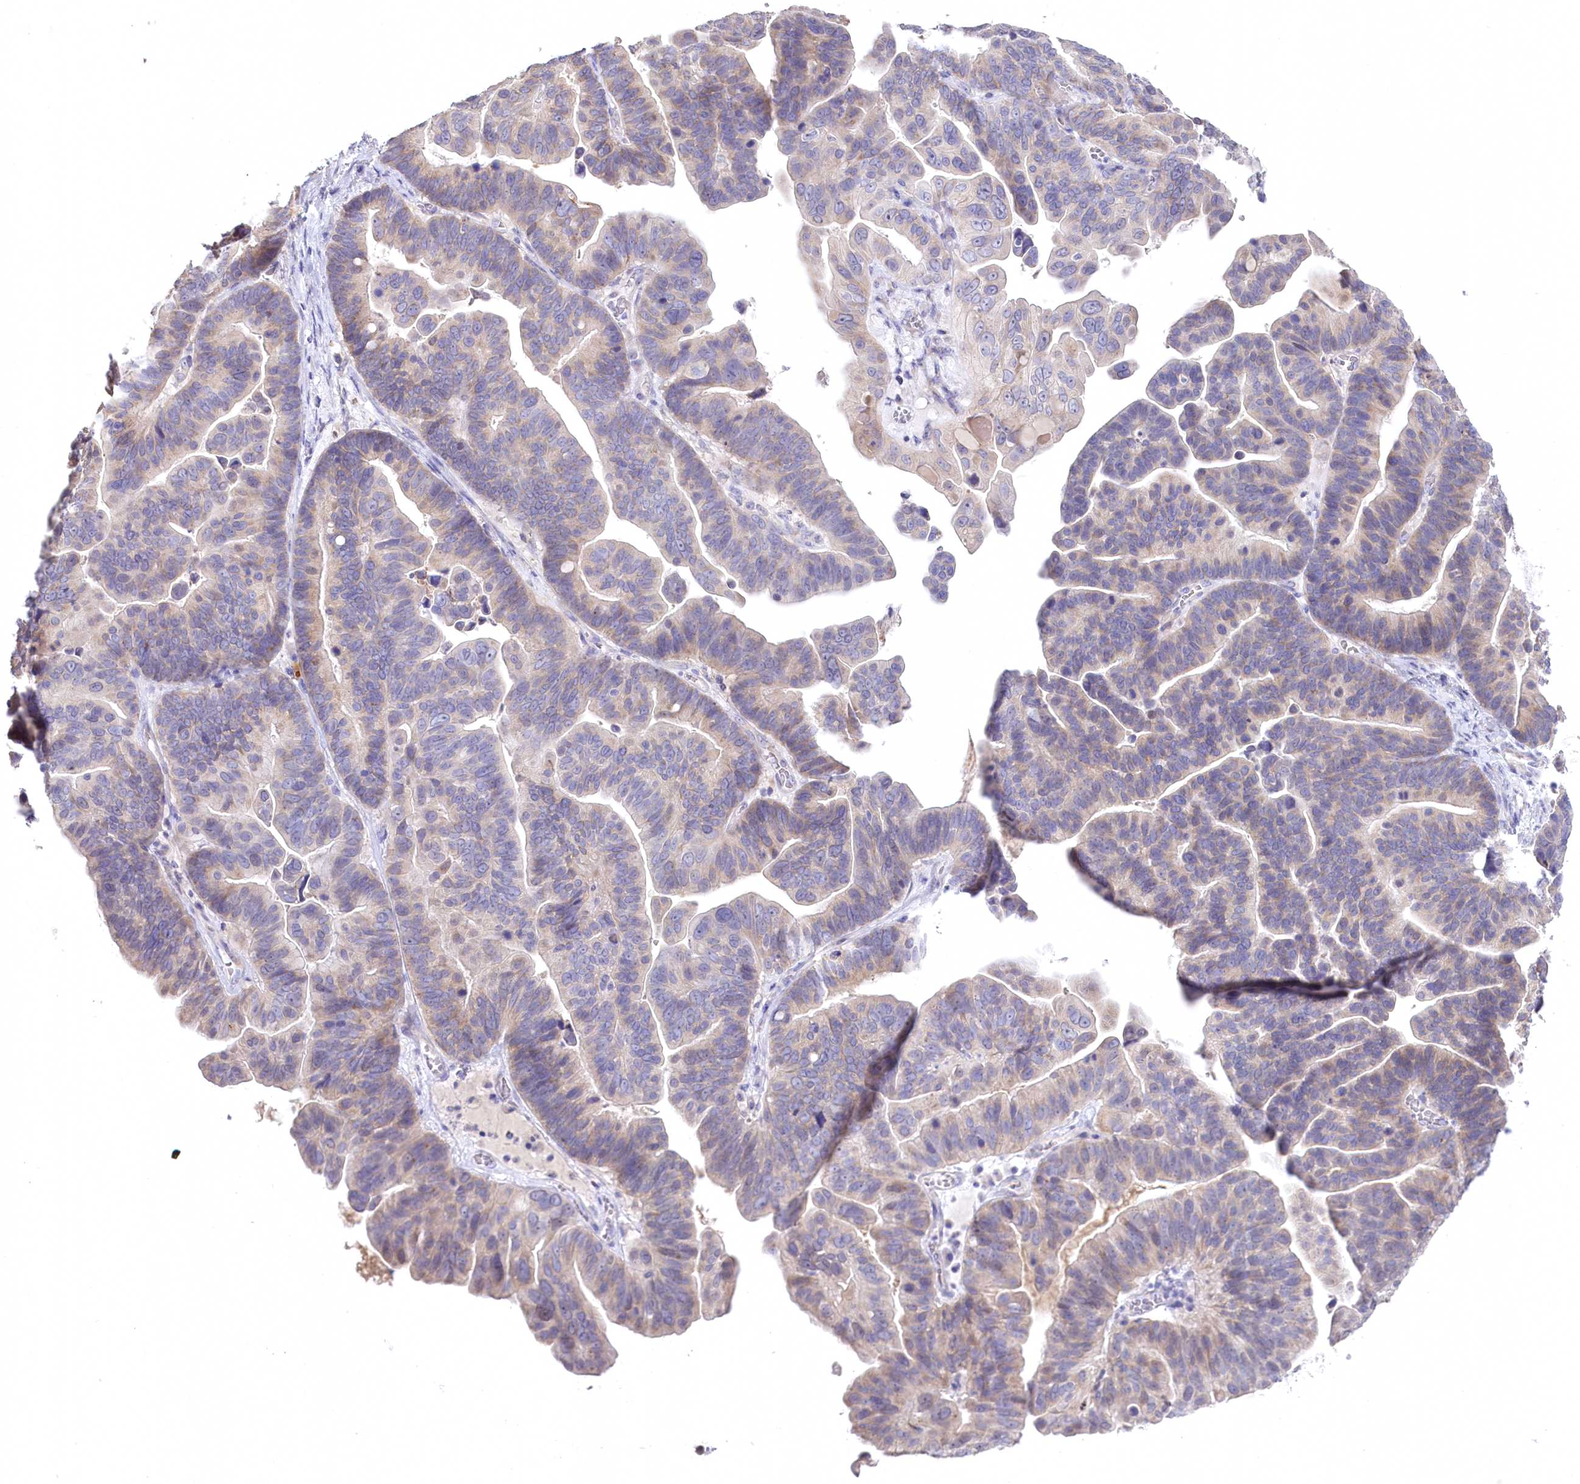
{"staining": {"intensity": "weak", "quantity": "25%-75%", "location": "cytoplasmic/membranous"}, "tissue": "ovarian cancer", "cell_type": "Tumor cells", "image_type": "cancer", "snomed": [{"axis": "morphology", "description": "Cystadenocarcinoma, serous, NOS"}, {"axis": "topography", "description": "Ovary"}], "caption": "This is a photomicrograph of immunohistochemistry (IHC) staining of ovarian cancer (serous cystadenocarcinoma), which shows weak staining in the cytoplasmic/membranous of tumor cells.", "gene": "MYOZ1", "patient": {"sex": "female", "age": 56}}